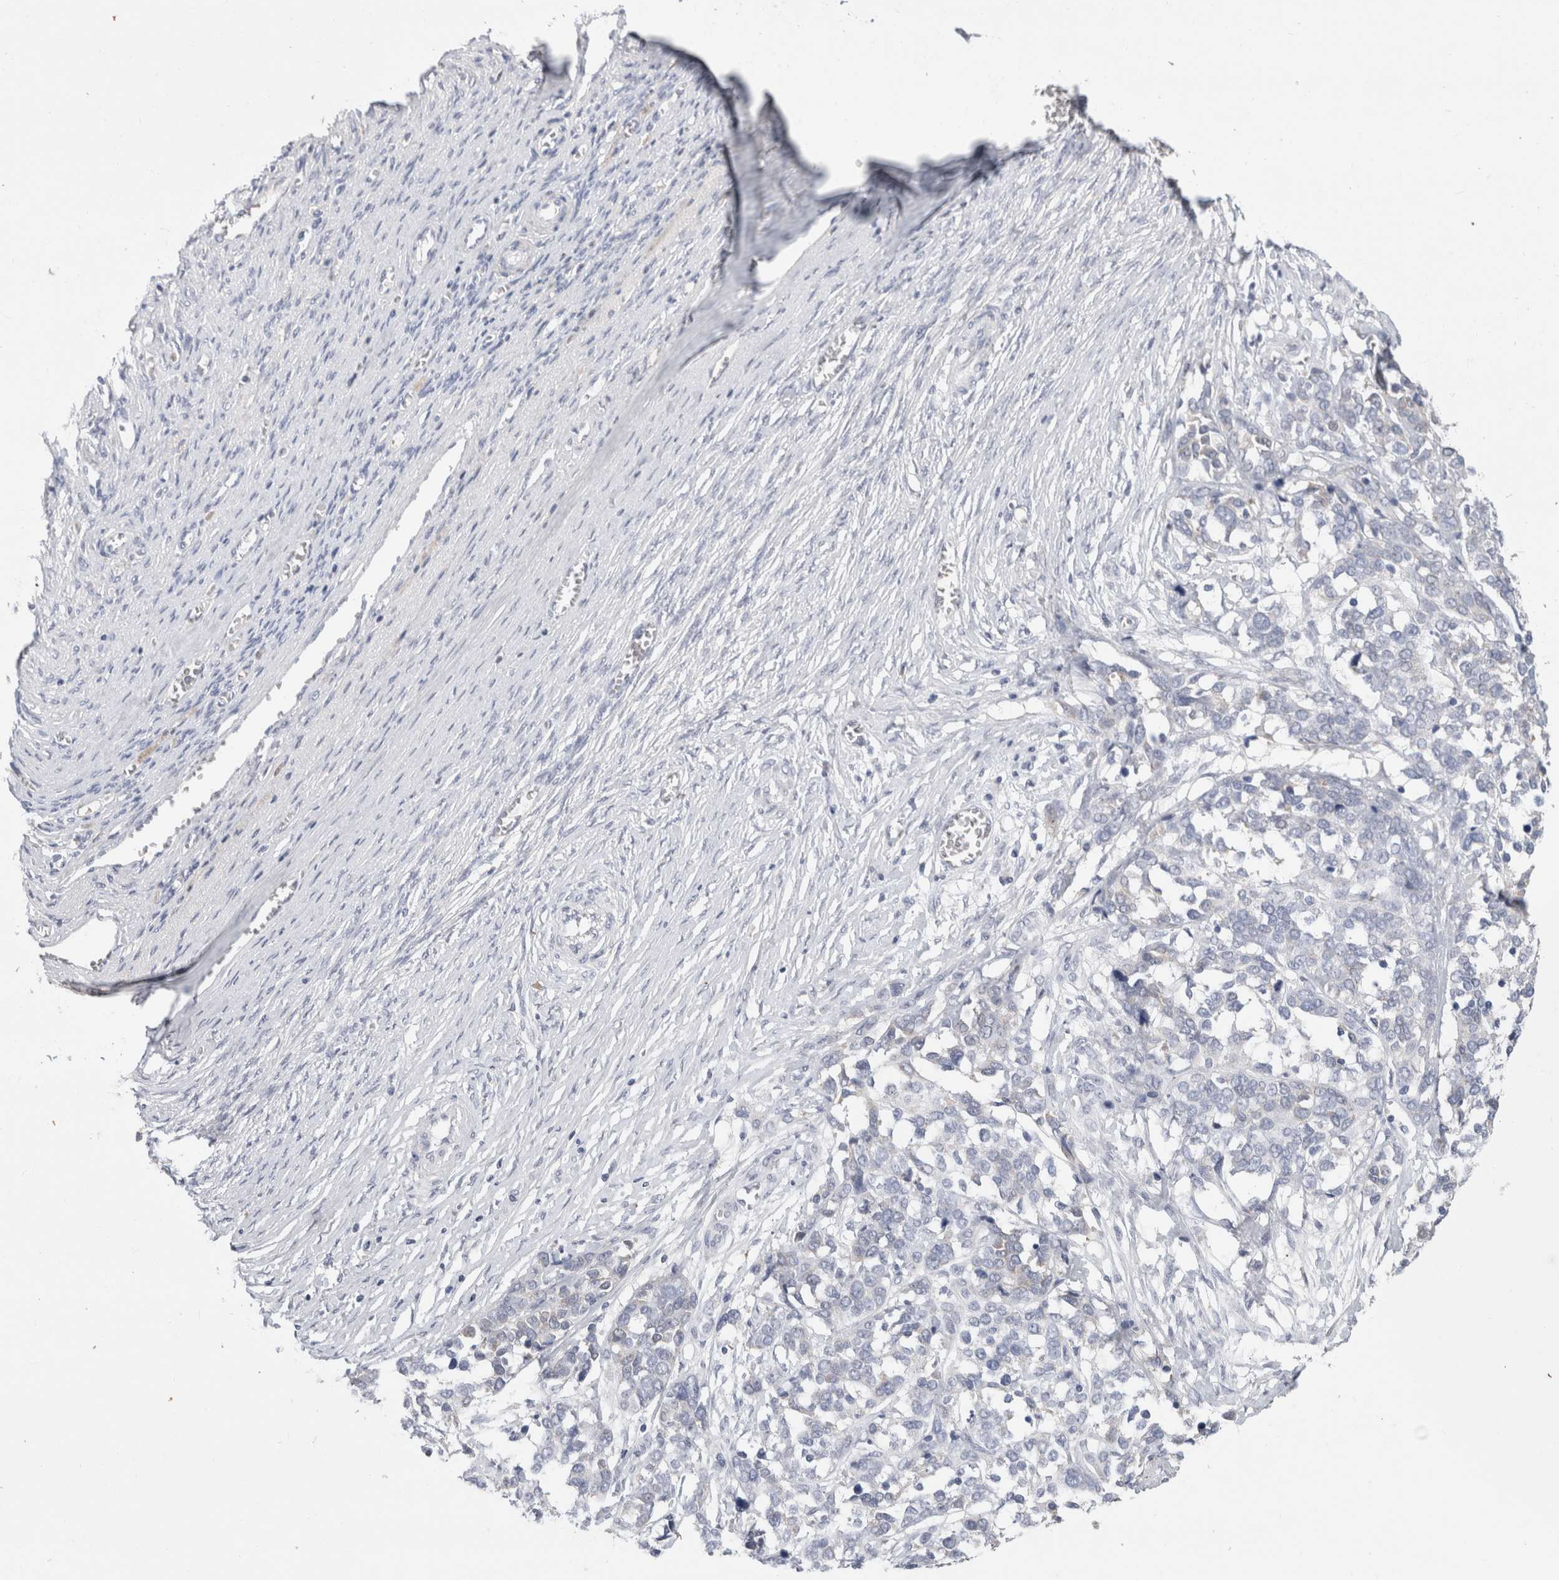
{"staining": {"intensity": "negative", "quantity": "none", "location": "none"}, "tissue": "ovarian cancer", "cell_type": "Tumor cells", "image_type": "cancer", "snomed": [{"axis": "morphology", "description": "Cystadenocarcinoma, serous, NOS"}, {"axis": "topography", "description": "Ovary"}], "caption": "The IHC photomicrograph has no significant positivity in tumor cells of ovarian serous cystadenocarcinoma tissue. (Stains: DAB (3,3'-diaminobenzidine) immunohistochemistry with hematoxylin counter stain, Microscopy: brightfield microscopy at high magnification).", "gene": "SCGB1A1", "patient": {"sex": "female", "age": 44}}